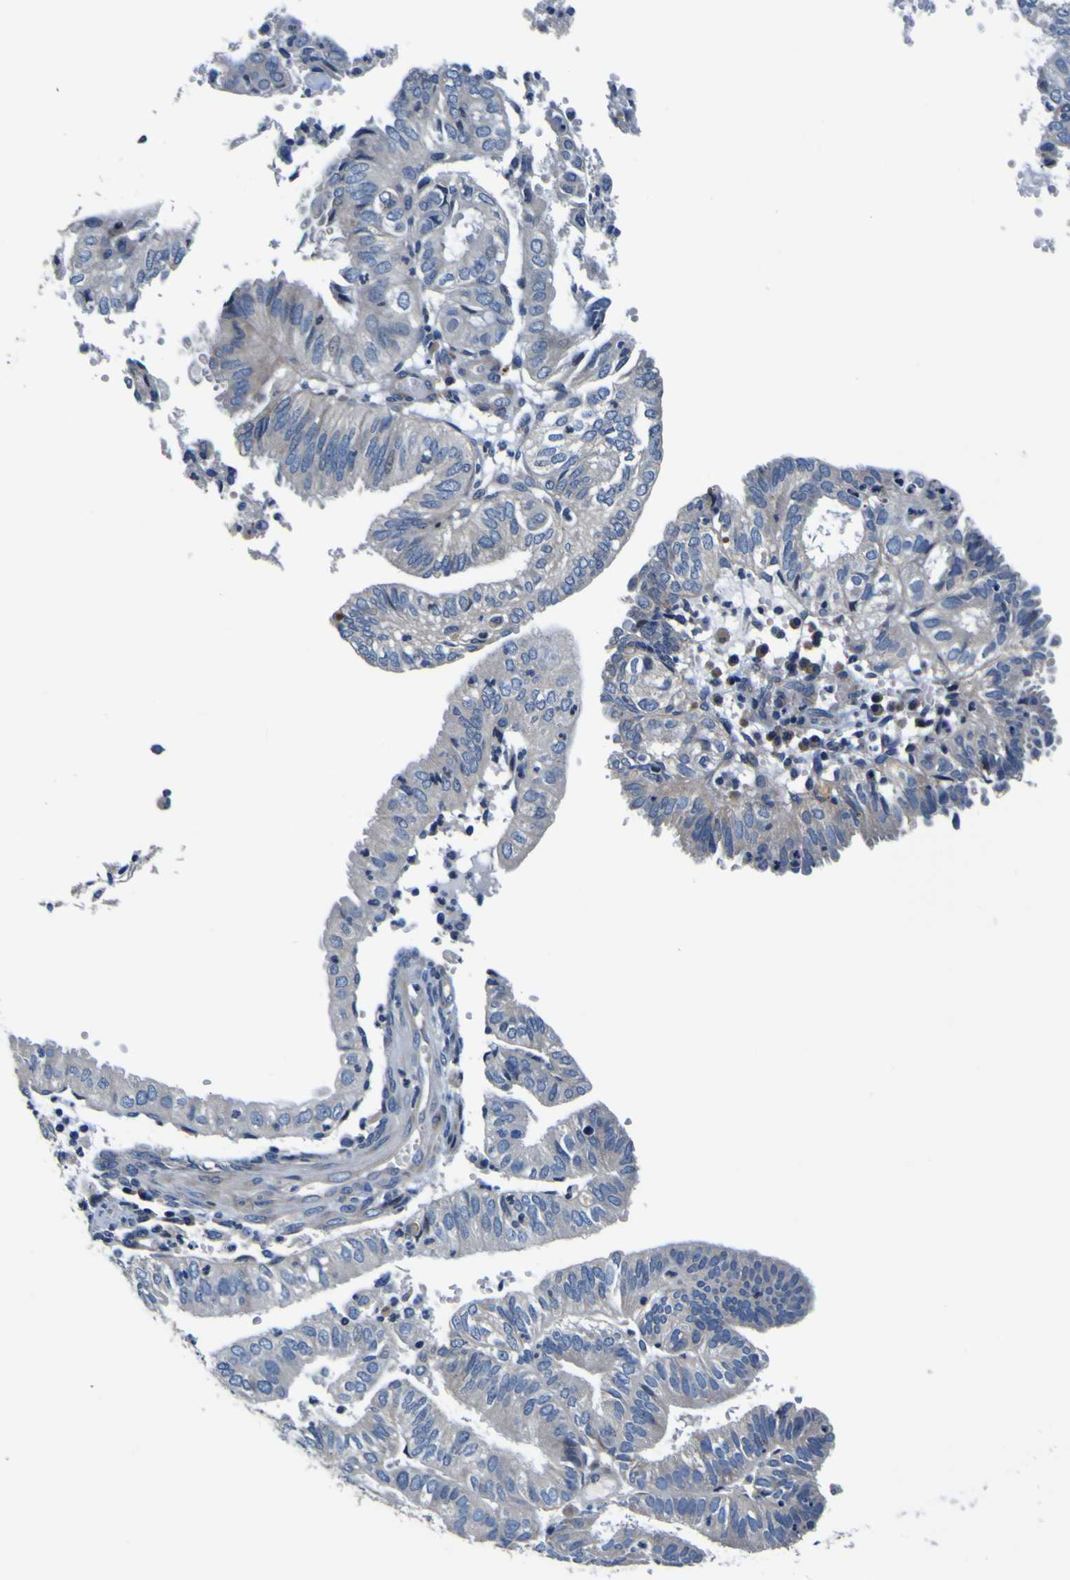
{"staining": {"intensity": "negative", "quantity": "none", "location": "none"}, "tissue": "endometrial cancer", "cell_type": "Tumor cells", "image_type": "cancer", "snomed": [{"axis": "morphology", "description": "Adenocarcinoma, NOS"}, {"axis": "topography", "description": "Uterus"}], "caption": "DAB (3,3'-diaminobenzidine) immunohistochemical staining of endometrial cancer (adenocarcinoma) exhibits no significant staining in tumor cells.", "gene": "AGAP3", "patient": {"sex": "female", "age": 60}}